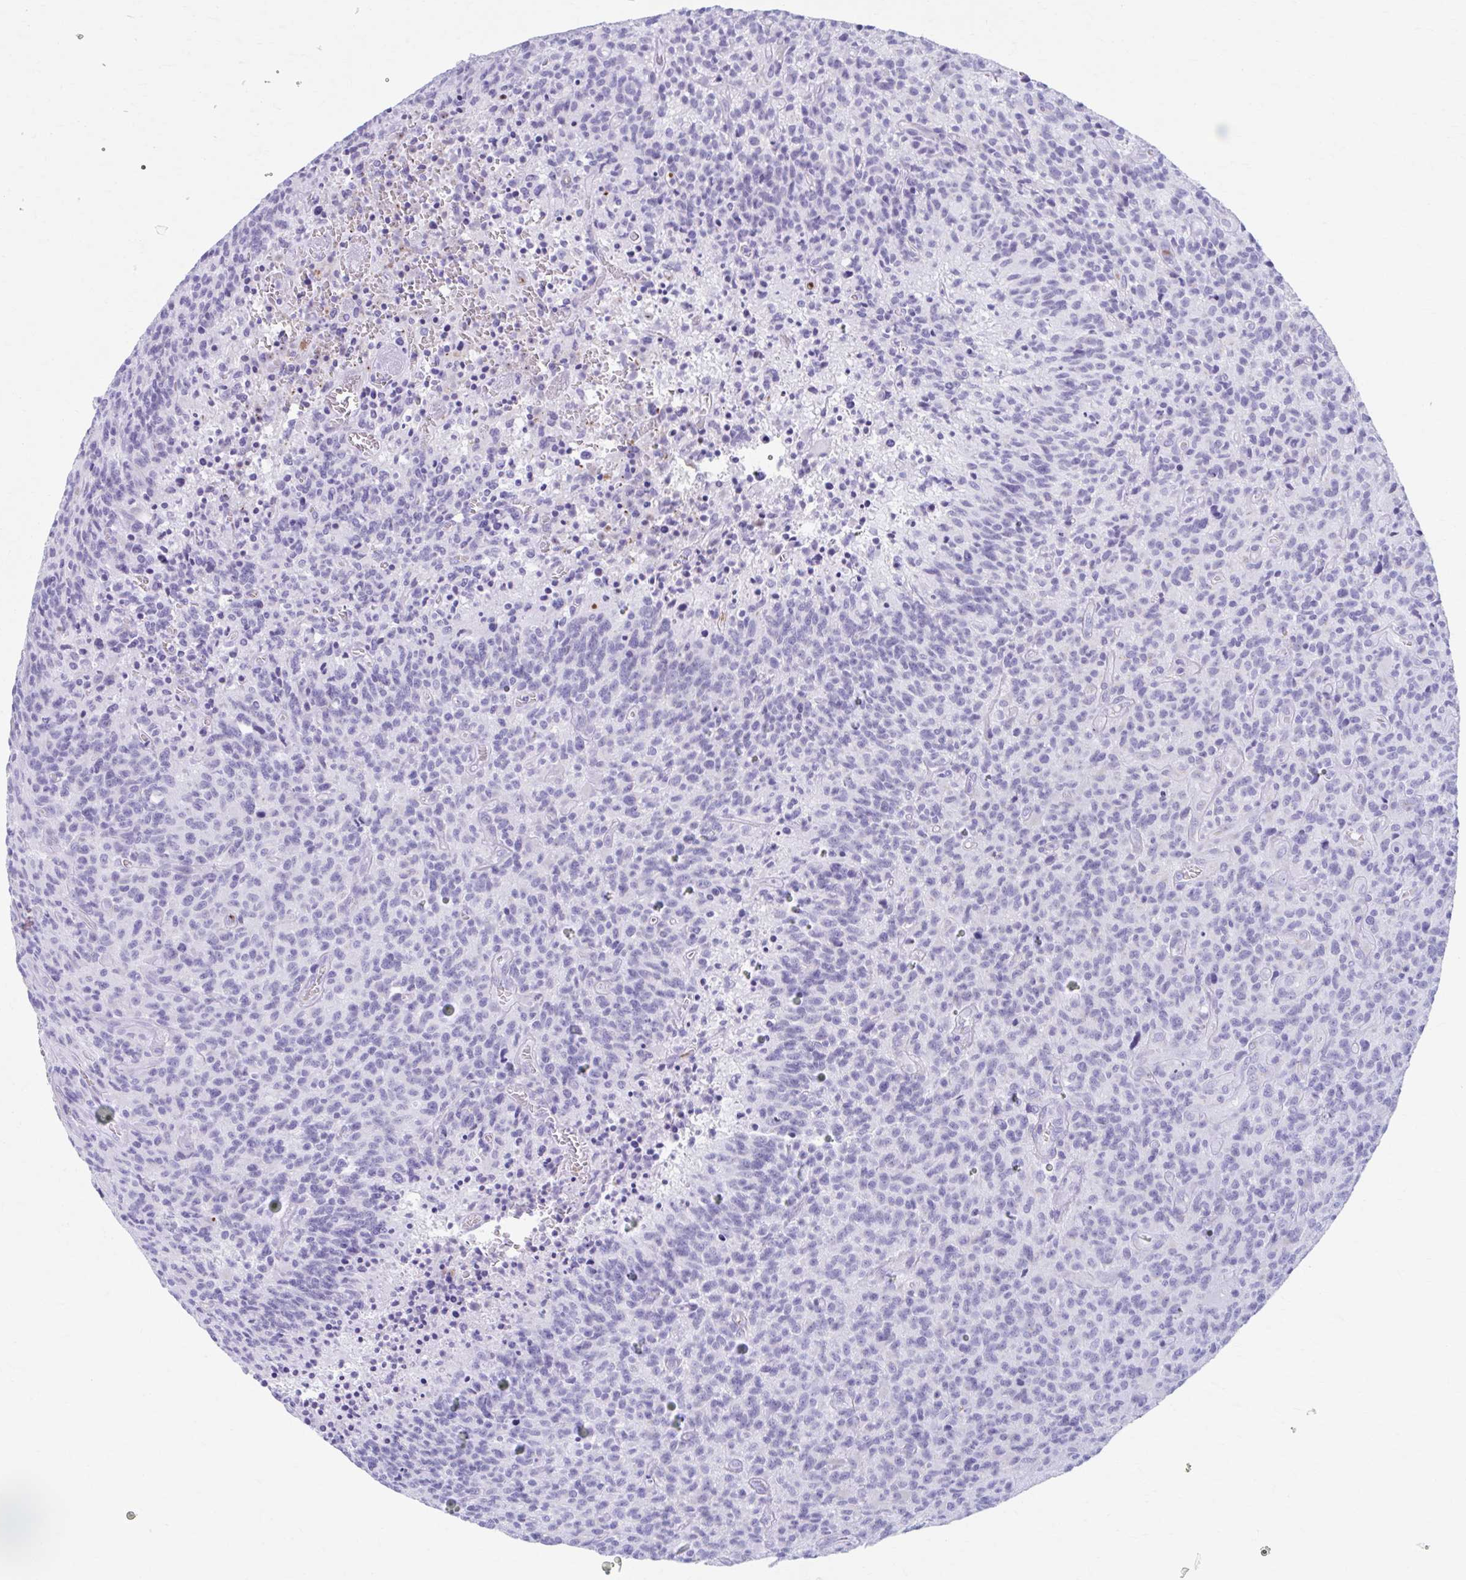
{"staining": {"intensity": "negative", "quantity": "none", "location": "none"}, "tissue": "glioma", "cell_type": "Tumor cells", "image_type": "cancer", "snomed": [{"axis": "morphology", "description": "Glioma, malignant, High grade"}, {"axis": "topography", "description": "Brain"}], "caption": "Malignant glioma (high-grade) was stained to show a protein in brown. There is no significant positivity in tumor cells.", "gene": "KCNE2", "patient": {"sex": "male", "age": 76}}